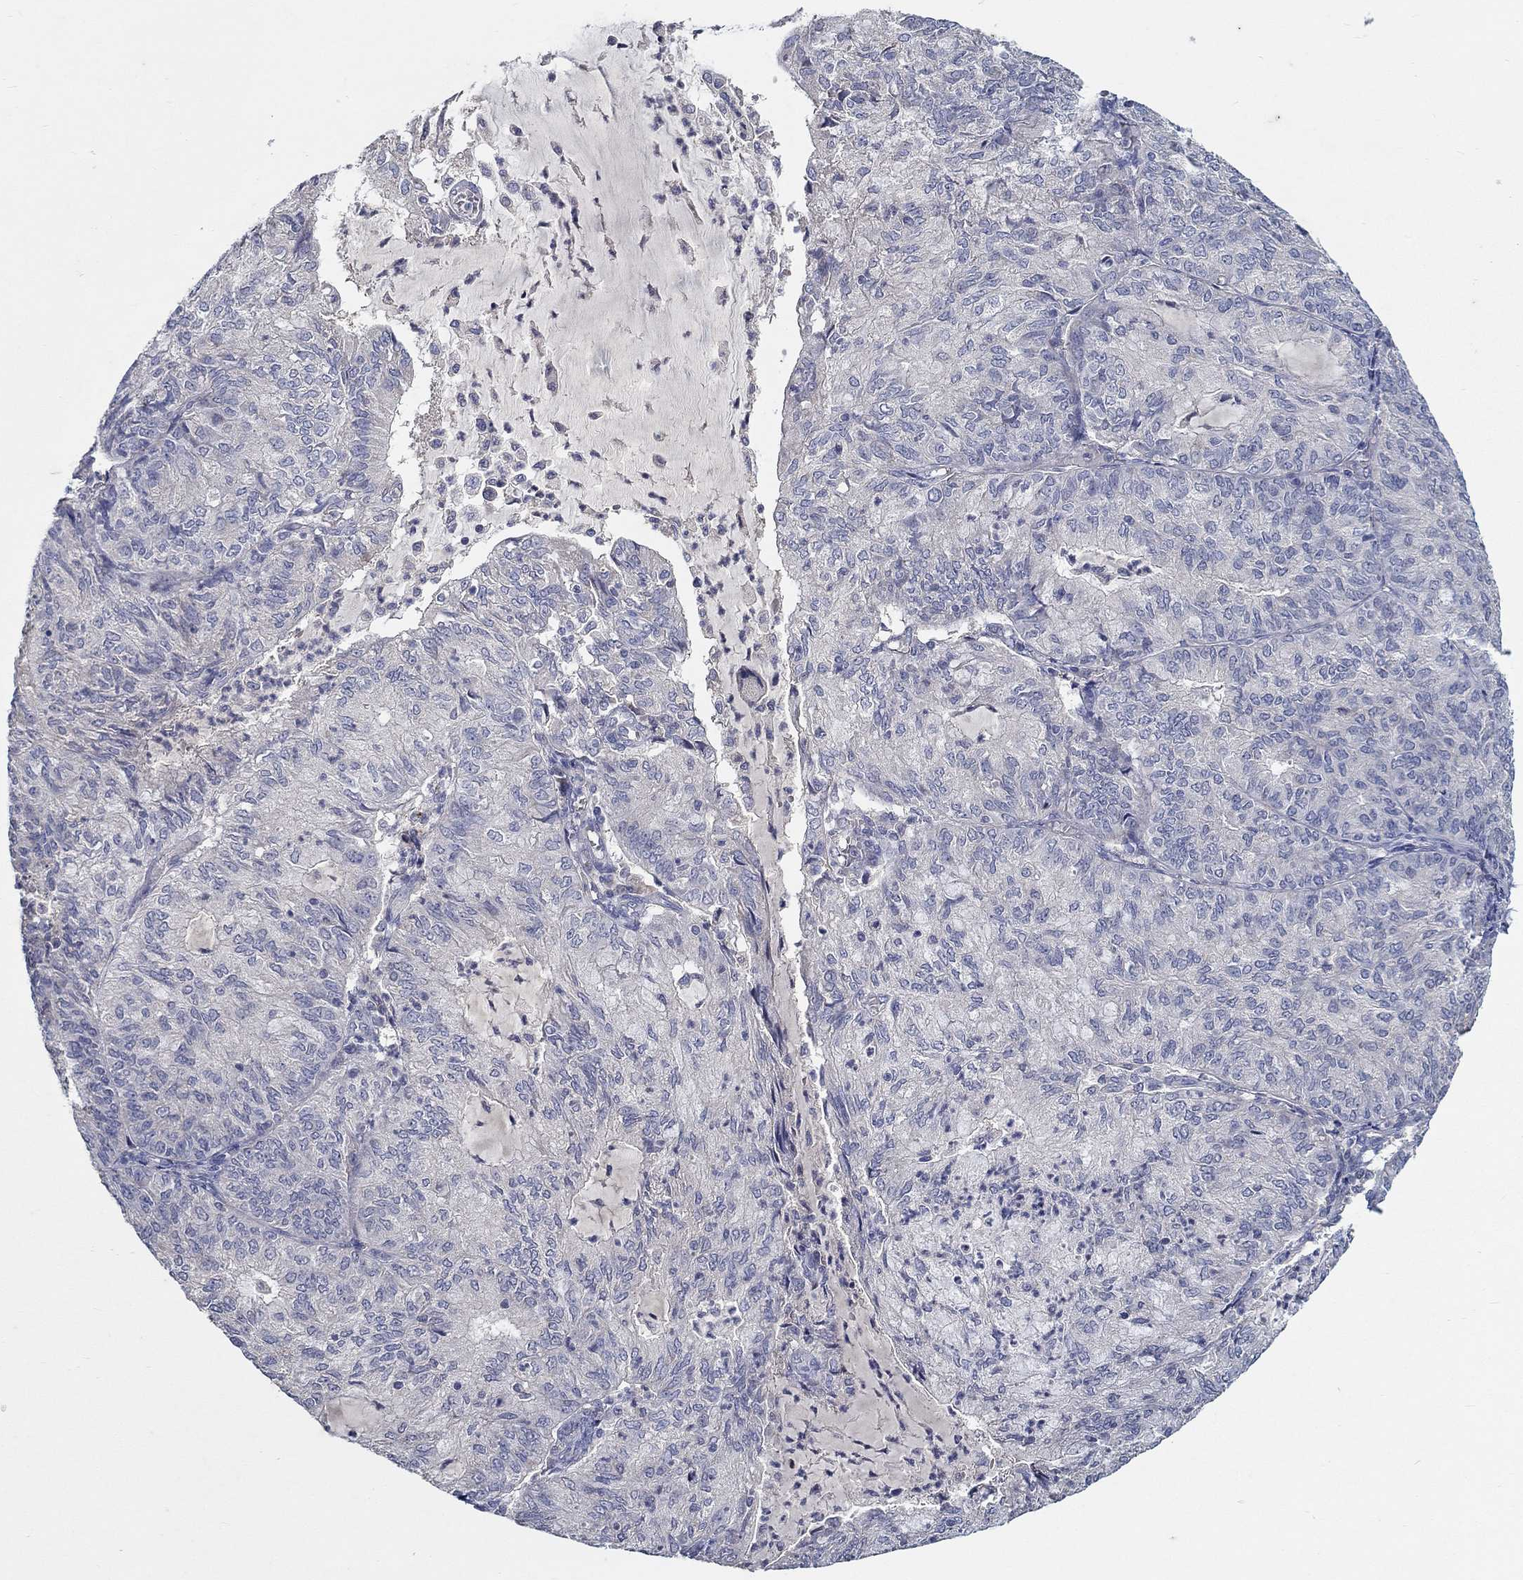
{"staining": {"intensity": "negative", "quantity": "none", "location": "none"}, "tissue": "endometrial cancer", "cell_type": "Tumor cells", "image_type": "cancer", "snomed": [{"axis": "morphology", "description": "Adenocarcinoma, NOS"}, {"axis": "topography", "description": "Endometrium"}], "caption": "Human endometrial cancer (adenocarcinoma) stained for a protein using IHC reveals no positivity in tumor cells.", "gene": "PROZ", "patient": {"sex": "female", "age": 82}}